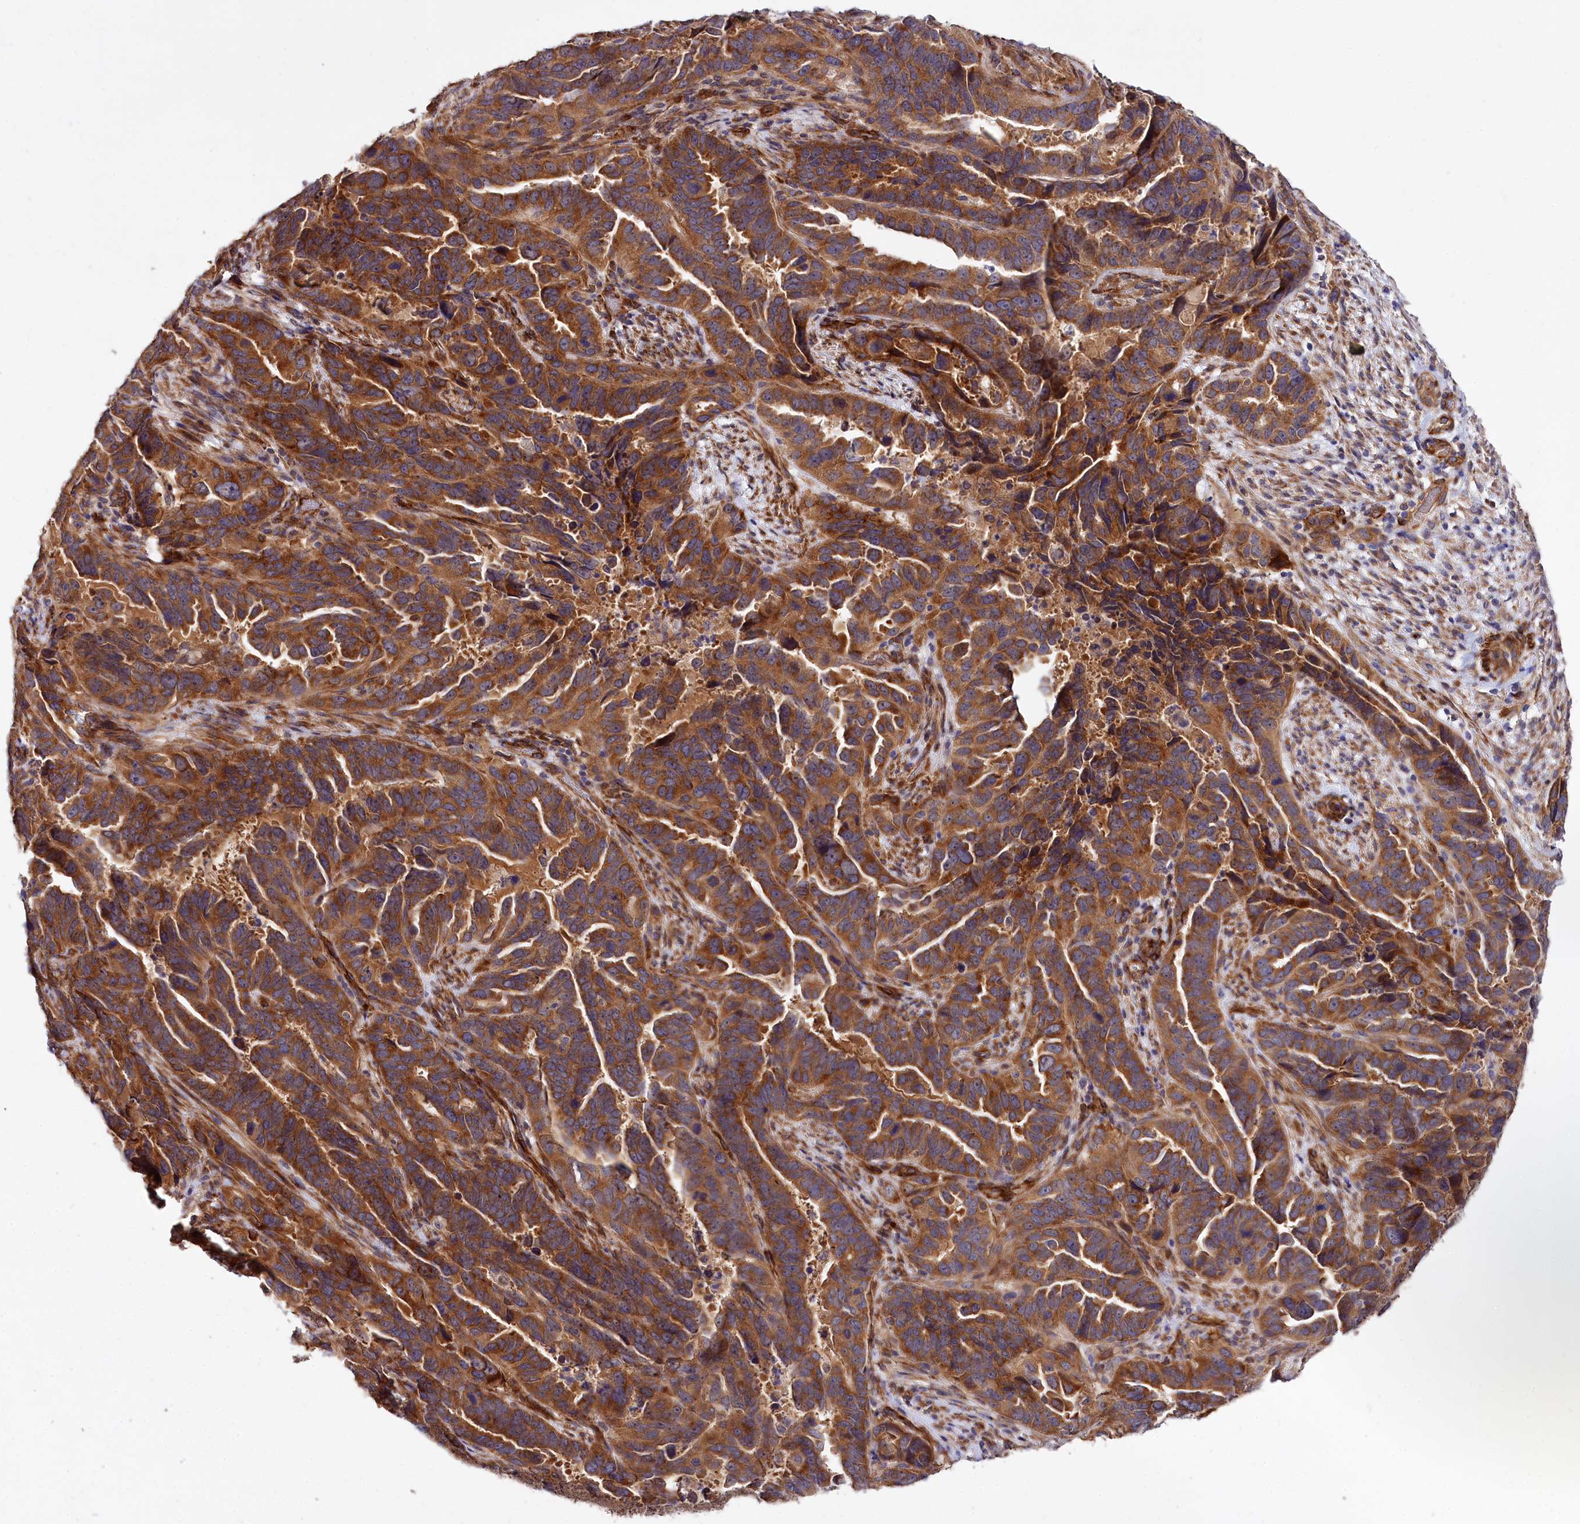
{"staining": {"intensity": "strong", "quantity": ">75%", "location": "cytoplasmic/membranous"}, "tissue": "endometrial cancer", "cell_type": "Tumor cells", "image_type": "cancer", "snomed": [{"axis": "morphology", "description": "Adenocarcinoma, NOS"}, {"axis": "topography", "description": "Endometrium"}], "caption": "Endometrial cancer (adenocarcinoma) tissue shows strong cytoplasmic/membranous expression in about >75% of tumor cells, visualized by immunohistochemistry.", "gene": "SPATS2", "patient": {"sex": "female", "age": 65}}